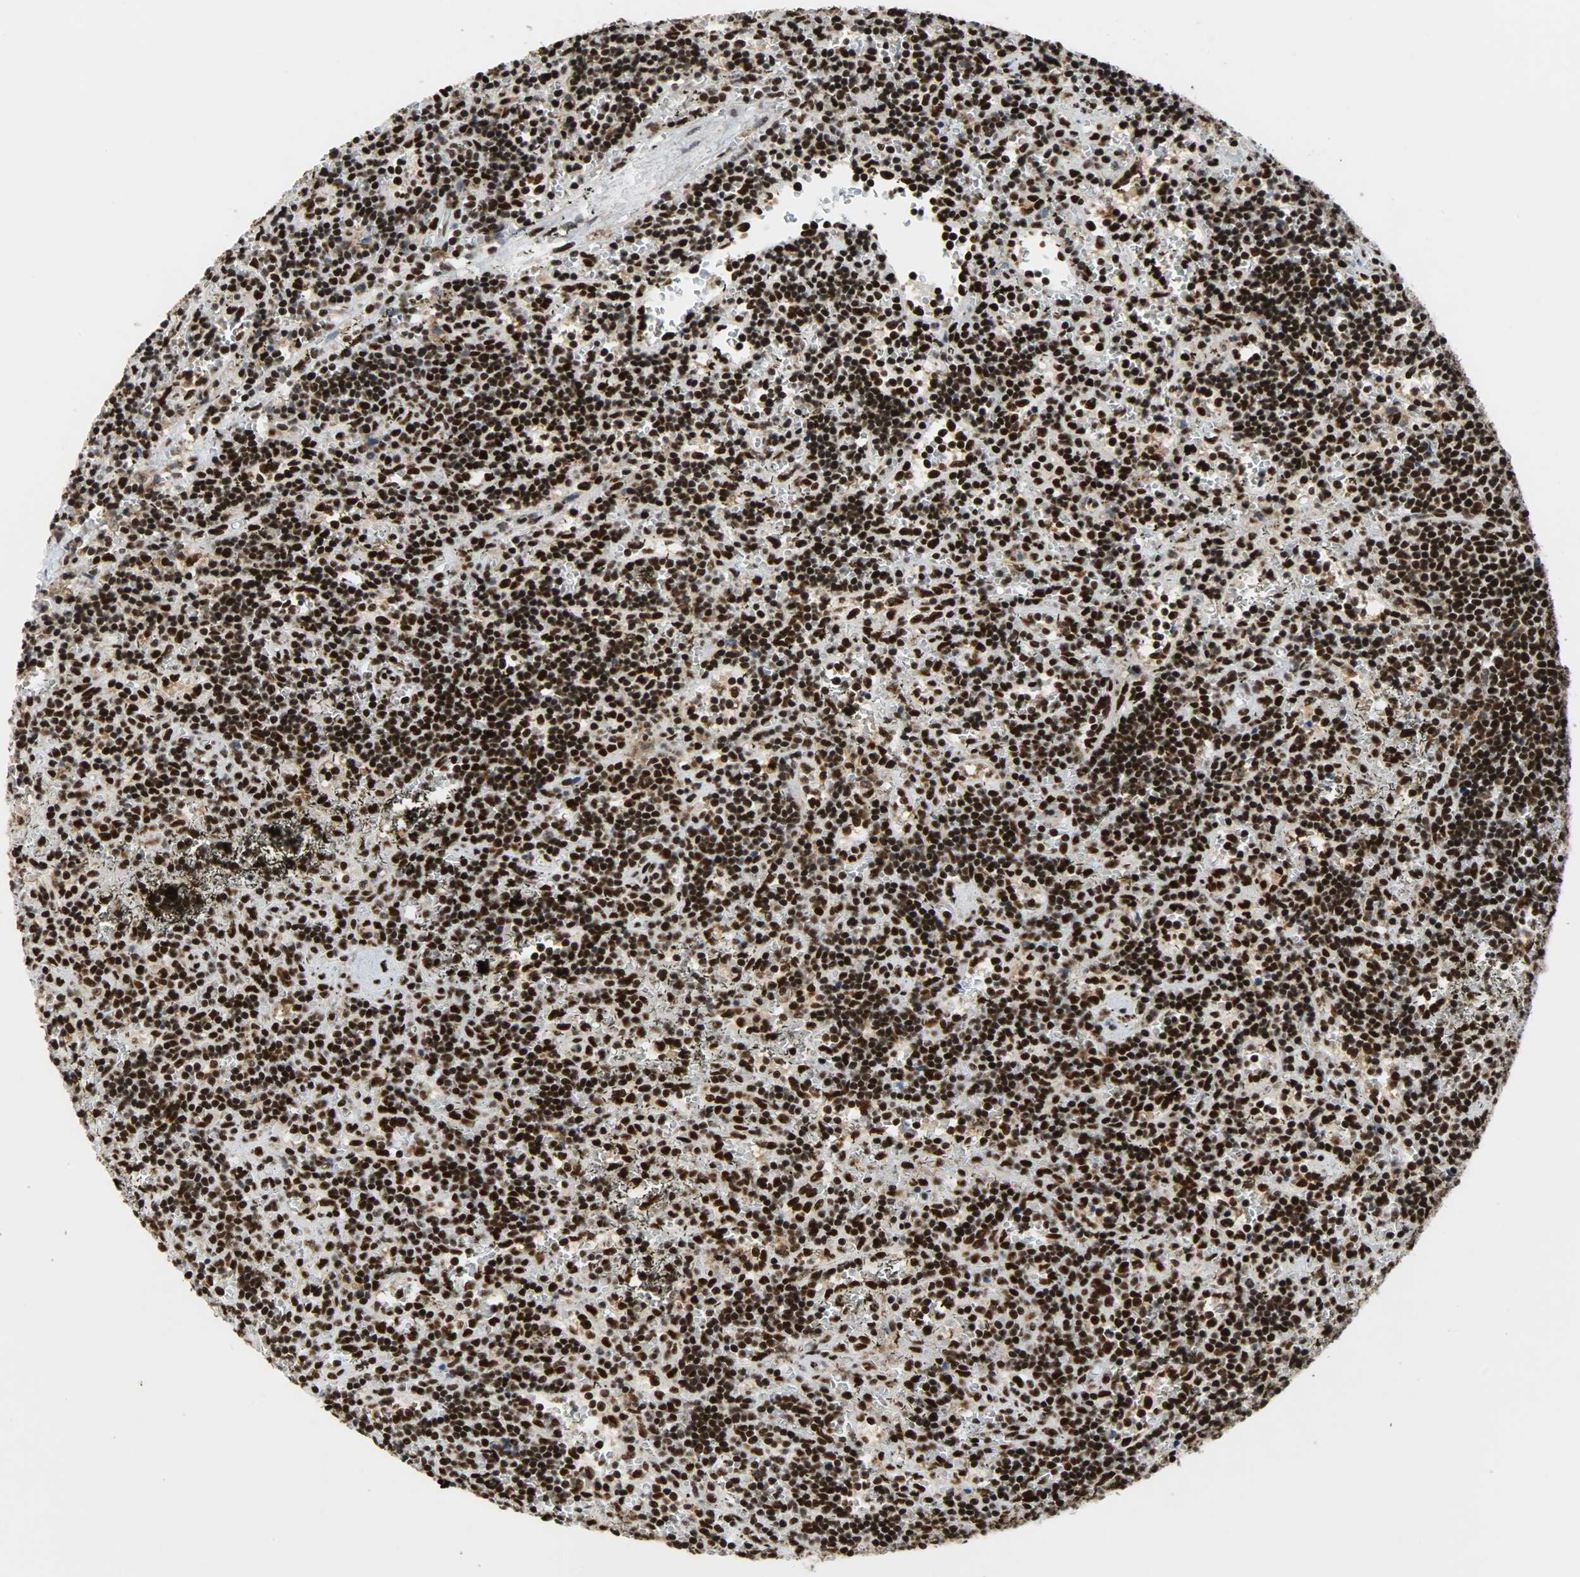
{"staining": {"intensity": "strong", "quantity": ">75%", "location": "nuclear"}, "tissue": "lymphoma", "cell_type": "Tumor cells", "image_type": "cancer", "snomed": [{"axis": "morphology", "description": "Malignant lymphoma, non-Hodgkin's type, Low grade"}, {"axis": "topography", "description": "Spleen"}], "caption": "Human lymphoma stained with a brown dye displays strong nuclear positive expression in approximately >75% of tumor cells.", "gene": "SSB", "patient": {"sex": "male", "age": 60}}